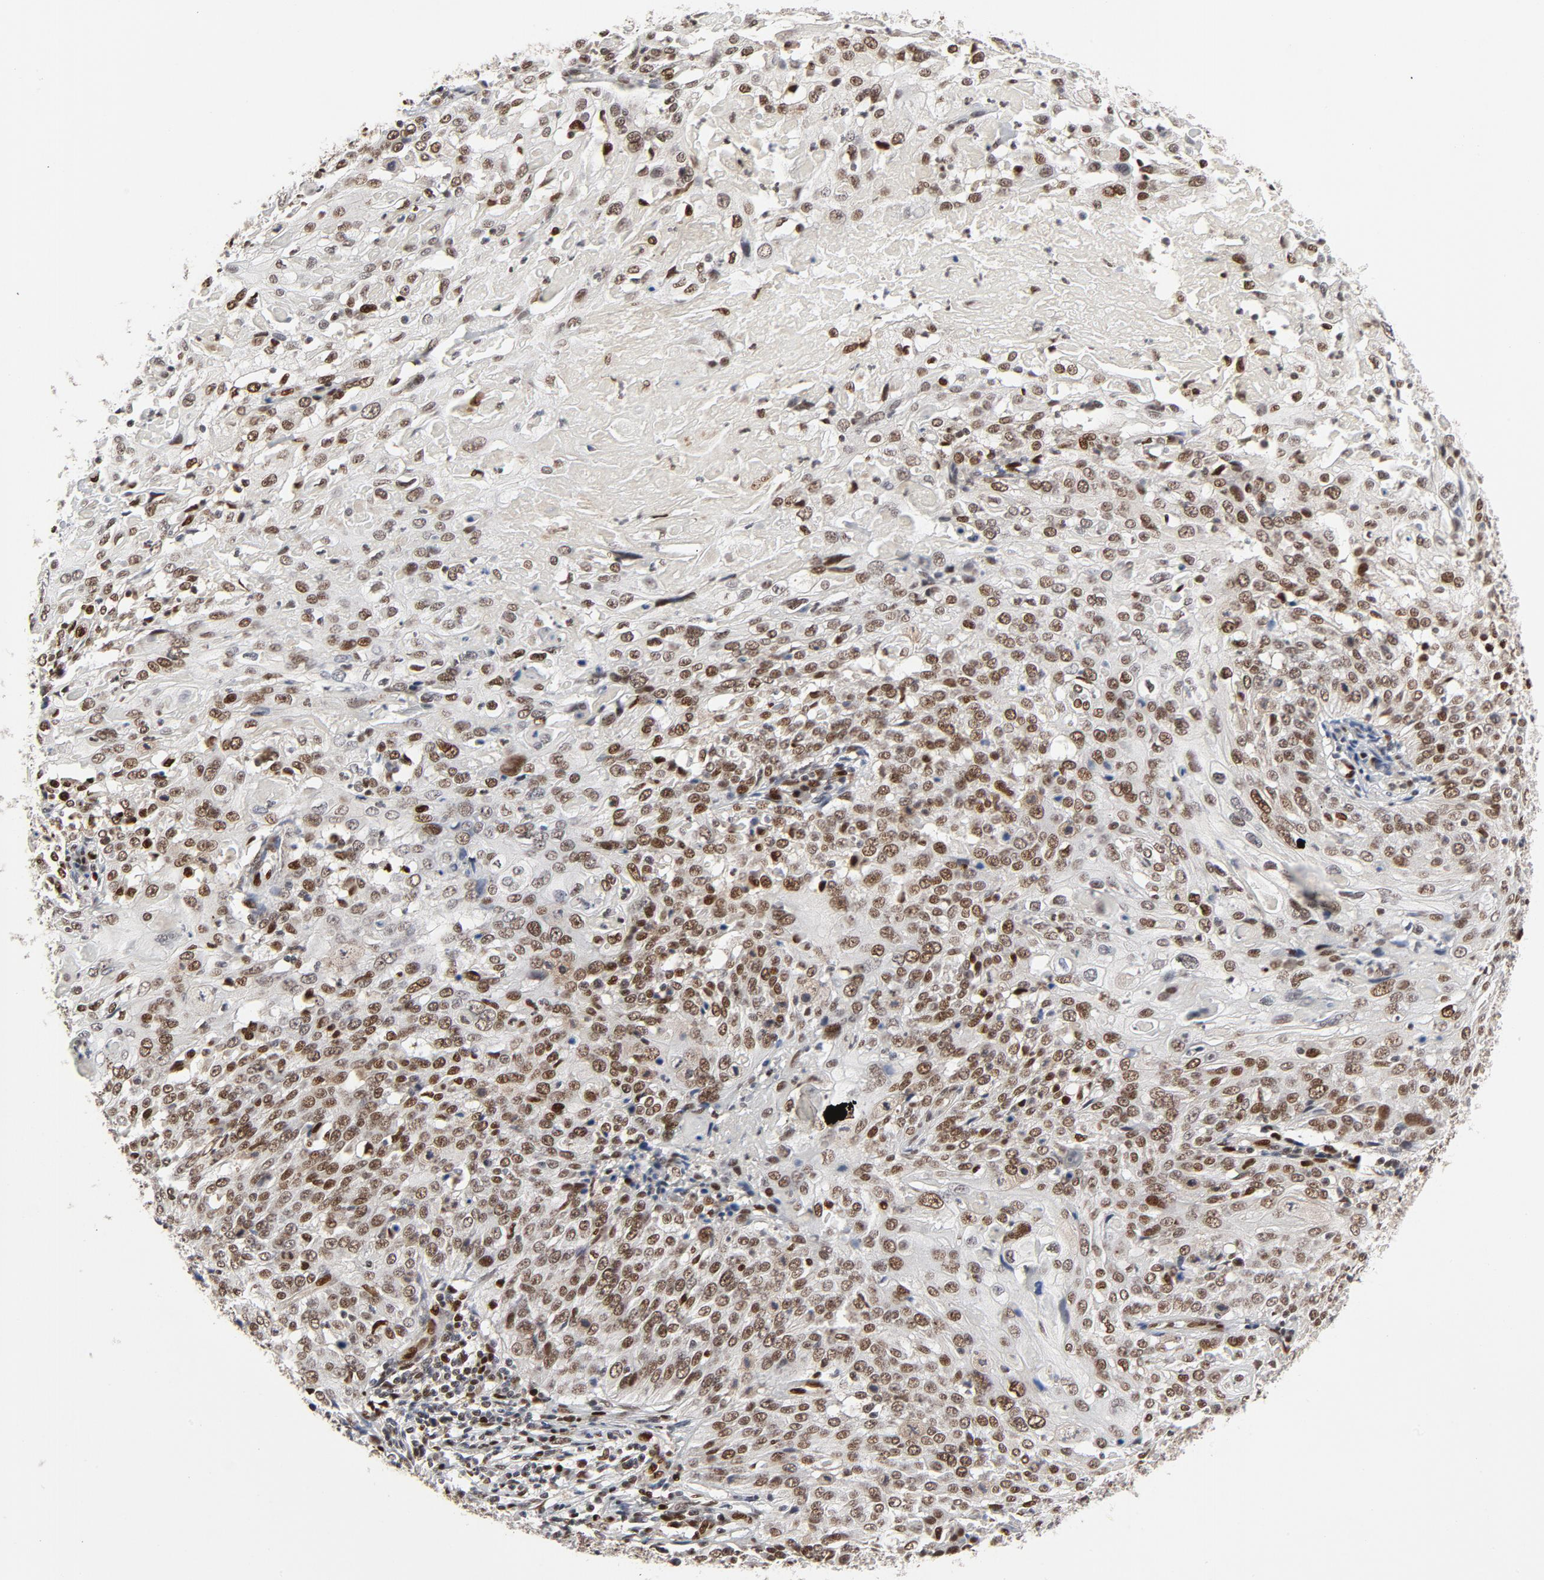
{"staining": {"intensity": "moderate", "quantity": ">75%", "location": "nuclear"}, "tissue": "cervical cancer", "cell_type": "Tumor cells", "image_type": "cancer", "snomed": [{"axis": "morphology", "description": "Squamous cell carcinoma, NOS"}, {"axis": "topography", "description": "Cervix"}], "caption": "Human cervical cancer (squamous cell carcinoma) stained with a brown dye displays moderate nuclear positive expression in approximately >75% of tumor cells.", "gene": "MEF2A", "patient": {"sex": "female", "age": 39}}